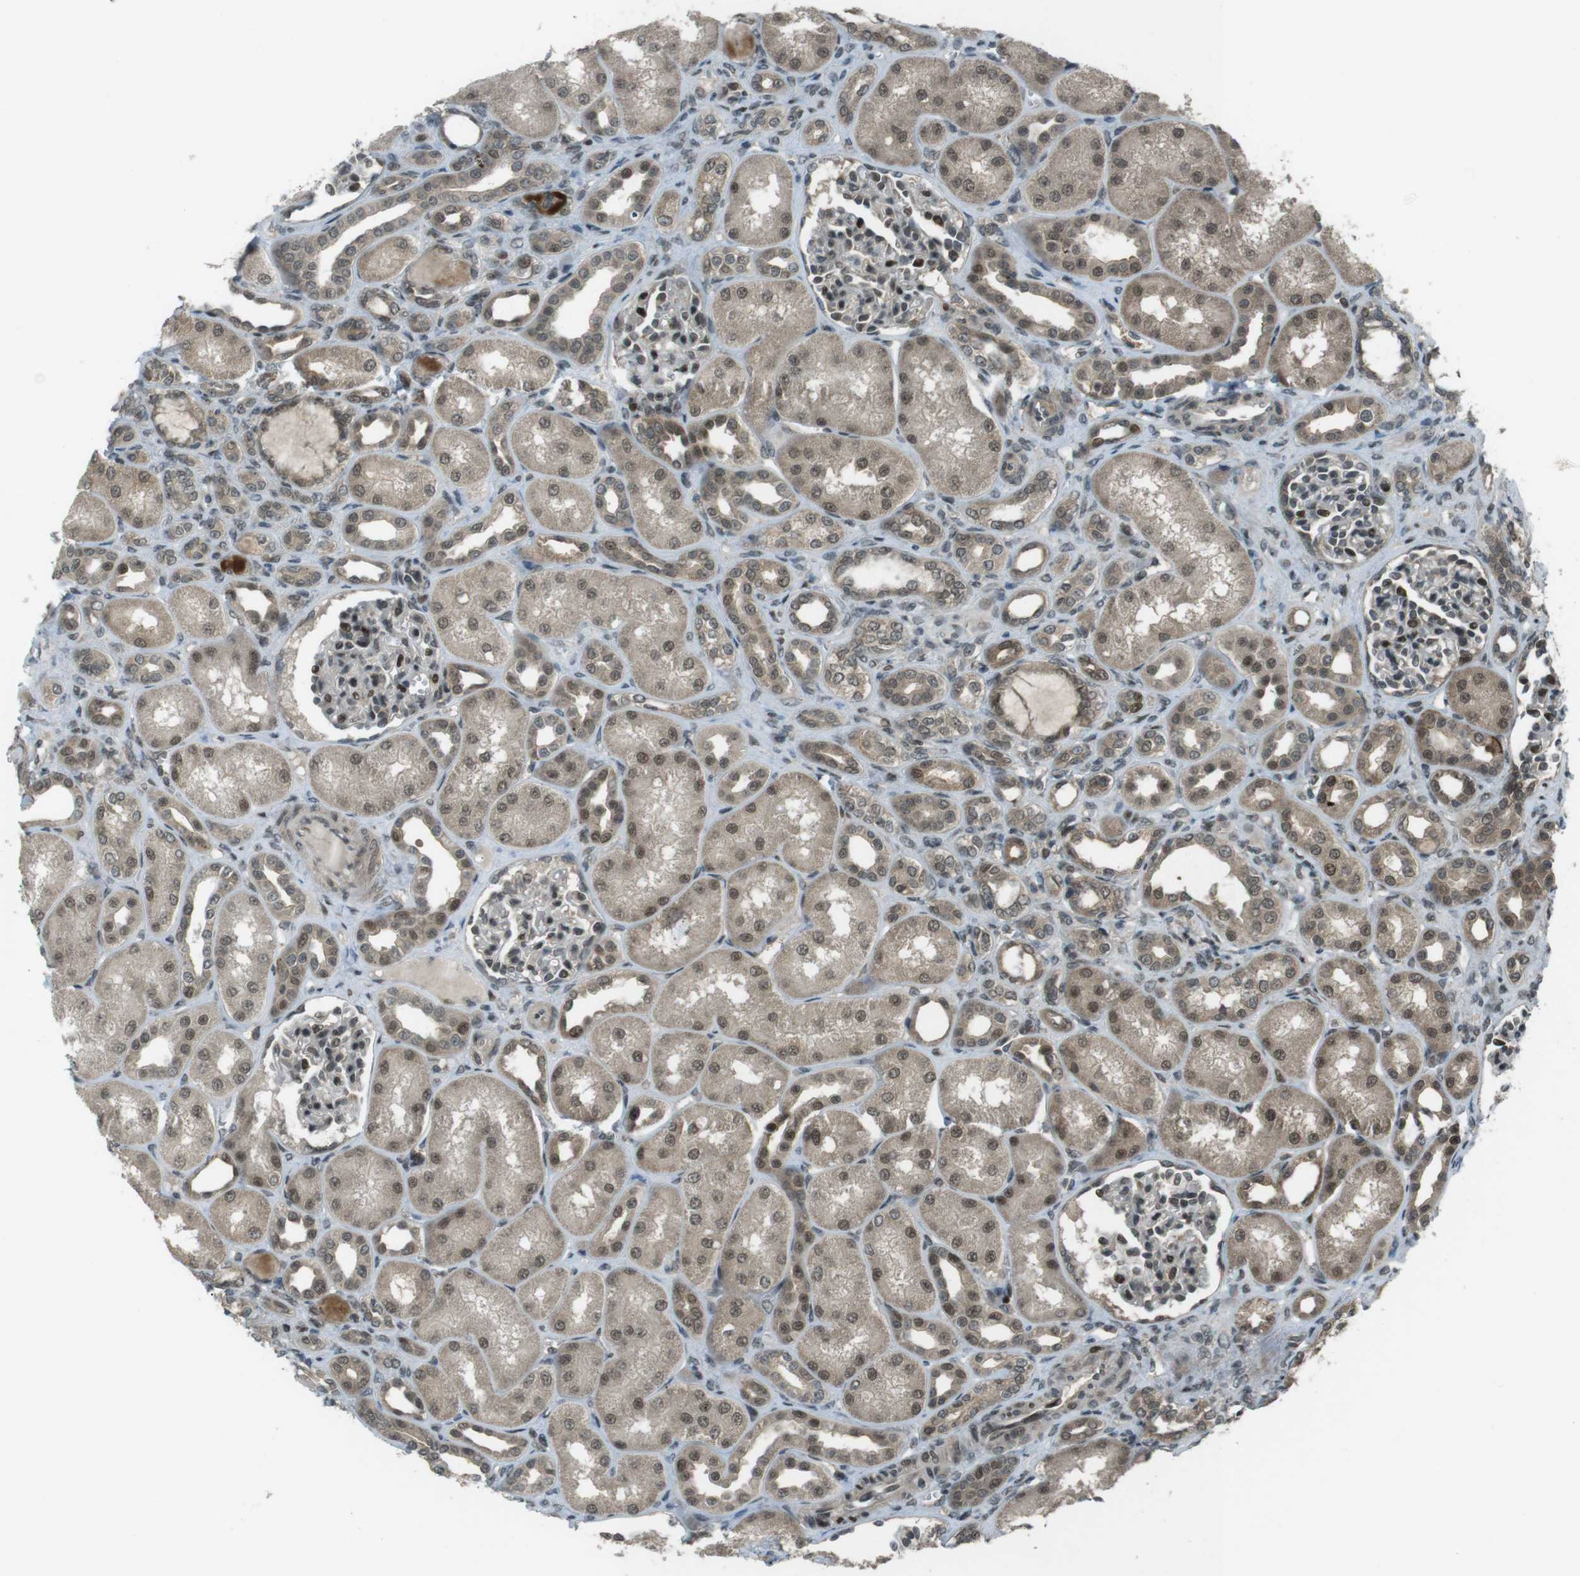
{"staining": {"intensity": "strong", "quantity": "<25%", "location": "nuclear"}, "tissue": "kidney", "cell_type": "Cells in glomeruli", "image_type": "normal", "snomed": [{"axis": "morphology", "description": "Normal tissue, NOS"}, {"axis": "topography", "description": "Kidney"}], "caption": "Protein staining exhibits strong nuclear positivity in about <25% of cells in glomeruli in unremarkable kidney. The staining was performed using DAB (3,3'-diaminobenzidine), with brown indicating positive protein expression. Nuclei are stained blue with hematoxylin.", "gene": "SLITRK5", "patient": {"sex": "male", "age": 7}}